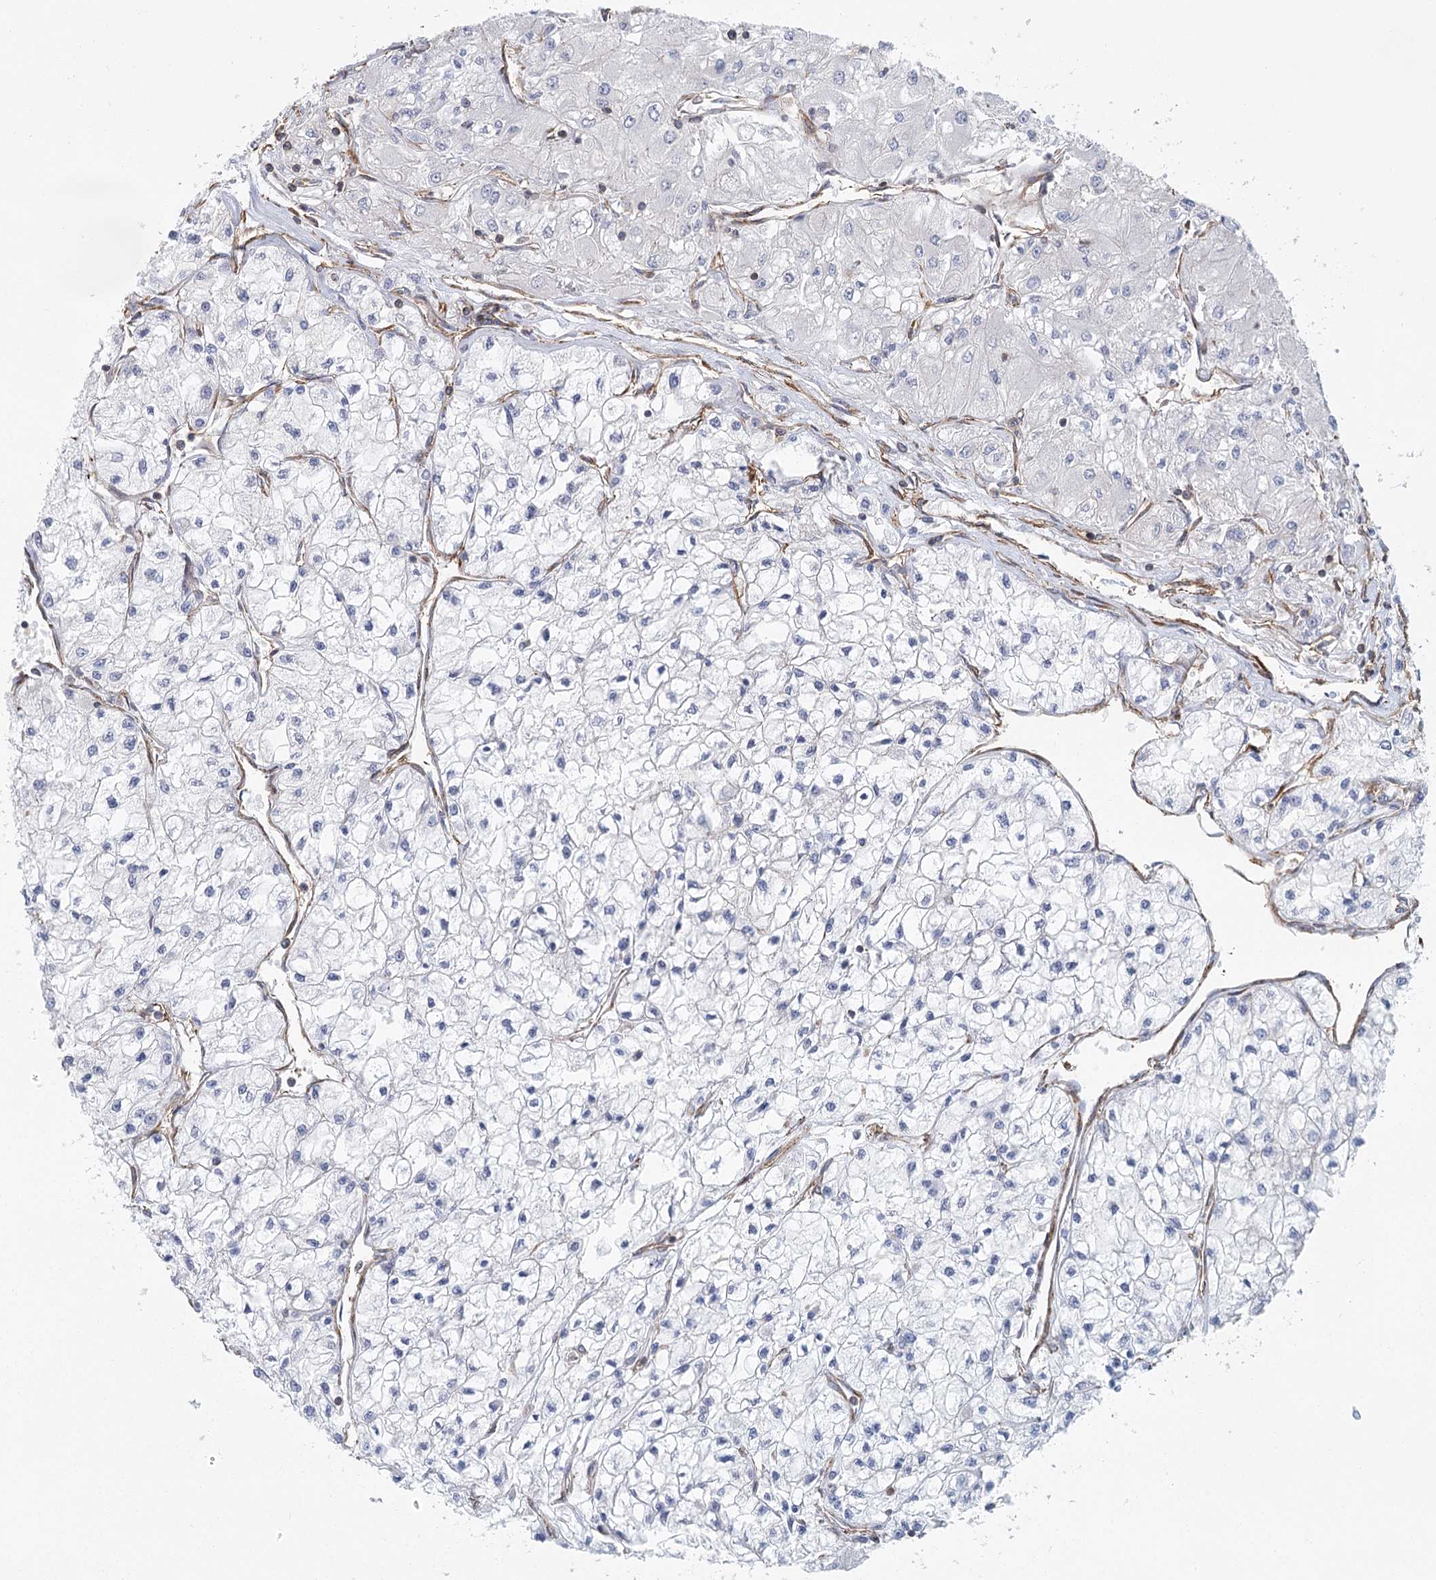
{"staining": {"intensity": "negative", "quantity": "none", "location": "none"}, "tissue": "renal cancer", "cell_type": "Tumor cells", "image_type": "cancer", "snomed": [{"axis": "morphology", "description": "Adenocarcinoma, NOS"}, {"axis": "topography", "description": "Kidney"}], "caption": "IHC histopathology image of neoplastic tissue: human adenocarcinoma (renal) stained with DAB (3,3'-diaminobenzidine) exhibits no significant protein positivity in tumor cells. (DAB (3,3'-diaminobenzidine) immunohistochemistry (IHC), high magnification).", "gene": "IFT46", "patient": {"sex": "male", "age": 80}}